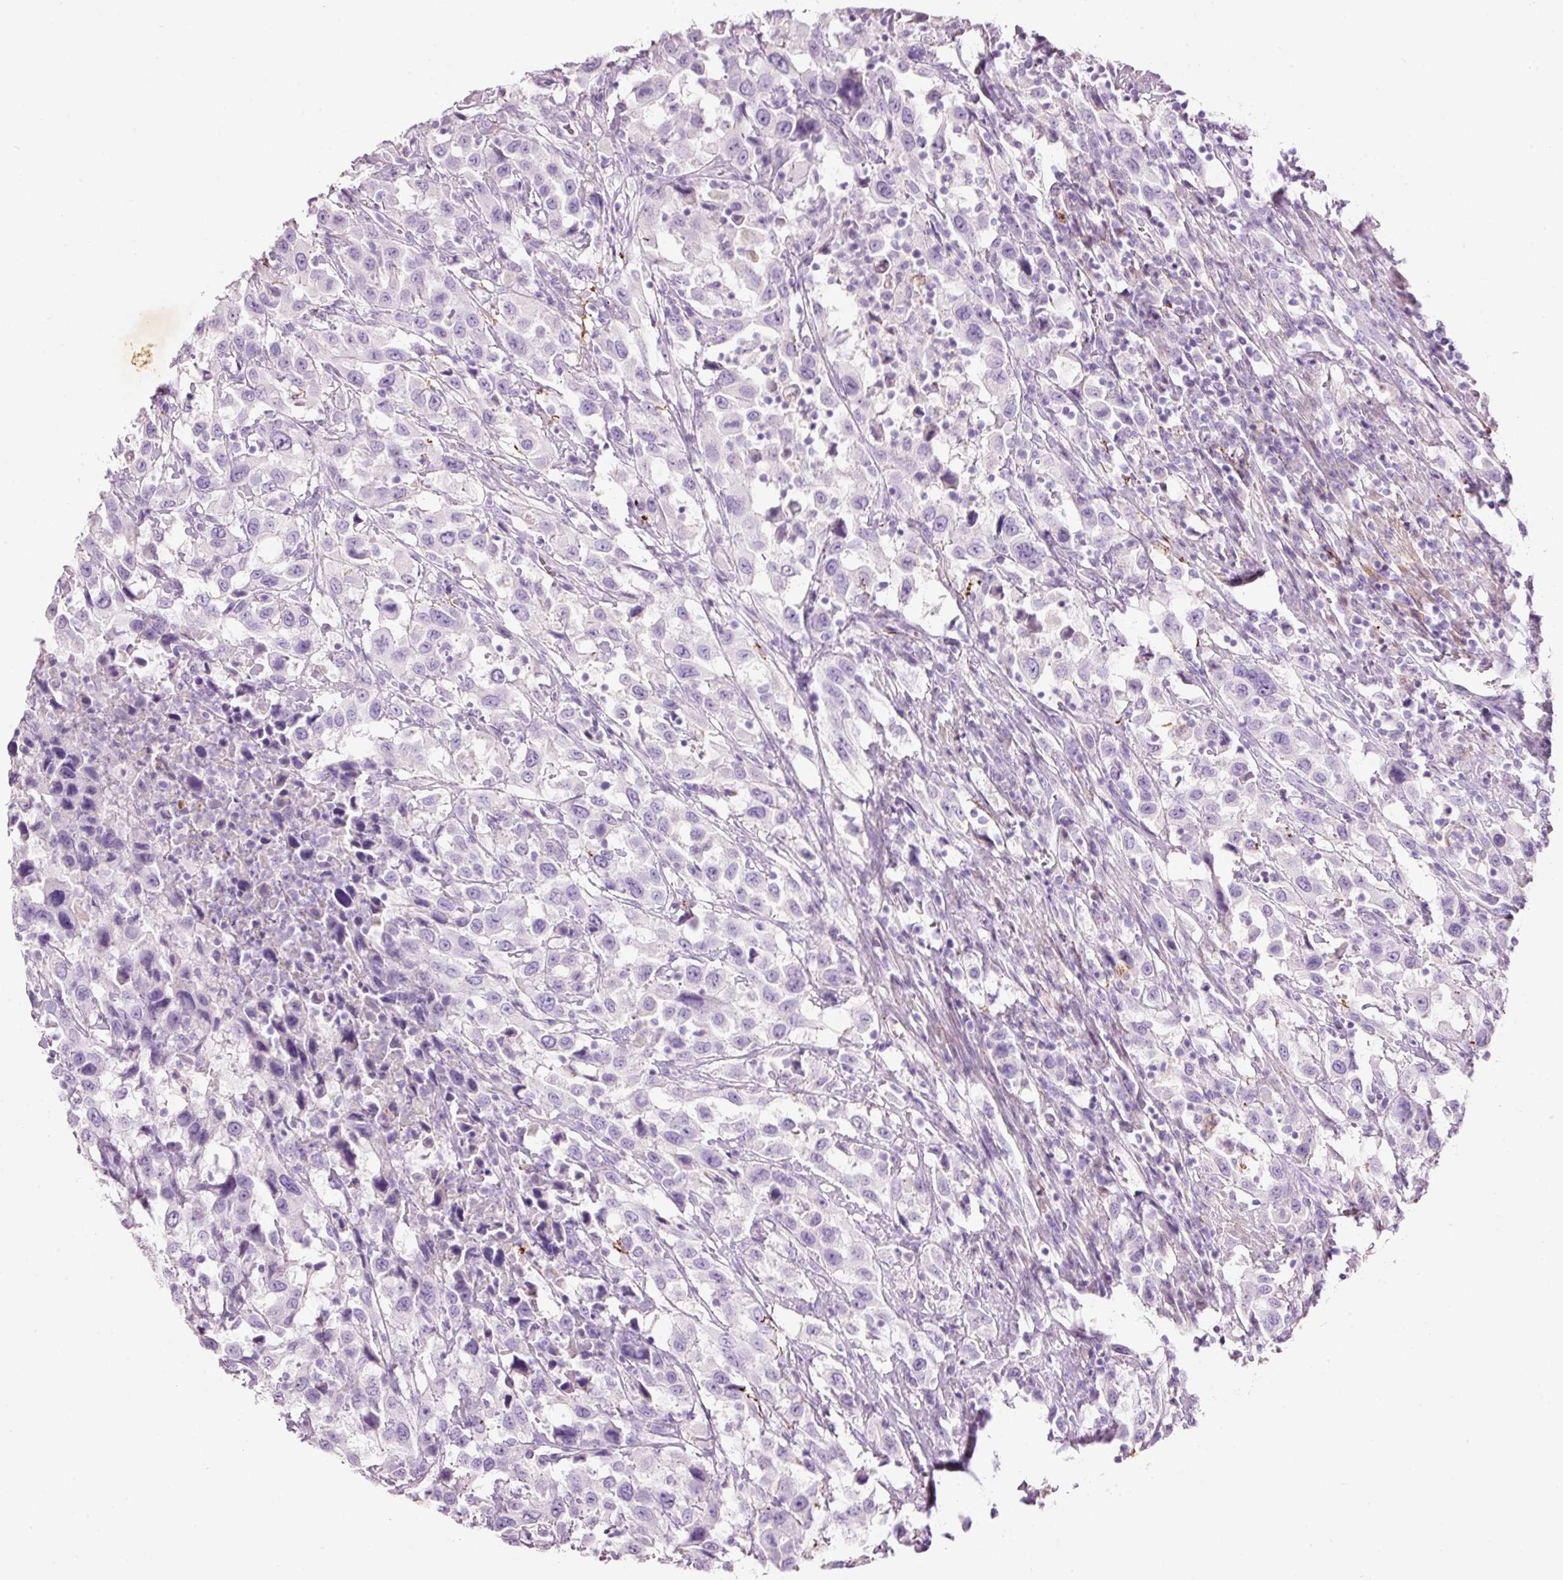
{"staining": {"intensity": "negative", "quantity": "none", "location": "none"}, "tissue": "urothelial cancer", "cell_type": "Tumor cells", "image_type": "cancer", "snomed": [{"axis": "morphology", "description": "Urothelial carcinoma, High grade"}, {"axis": "topography", "description": "Urinary bladder"}], "caption": "Micrograph shows no significant protein expression in tumor cells of urothelial carcinoma (high-grade).", "gene": "MFAP4", "patient": {"sex": "male", "age": 61}}